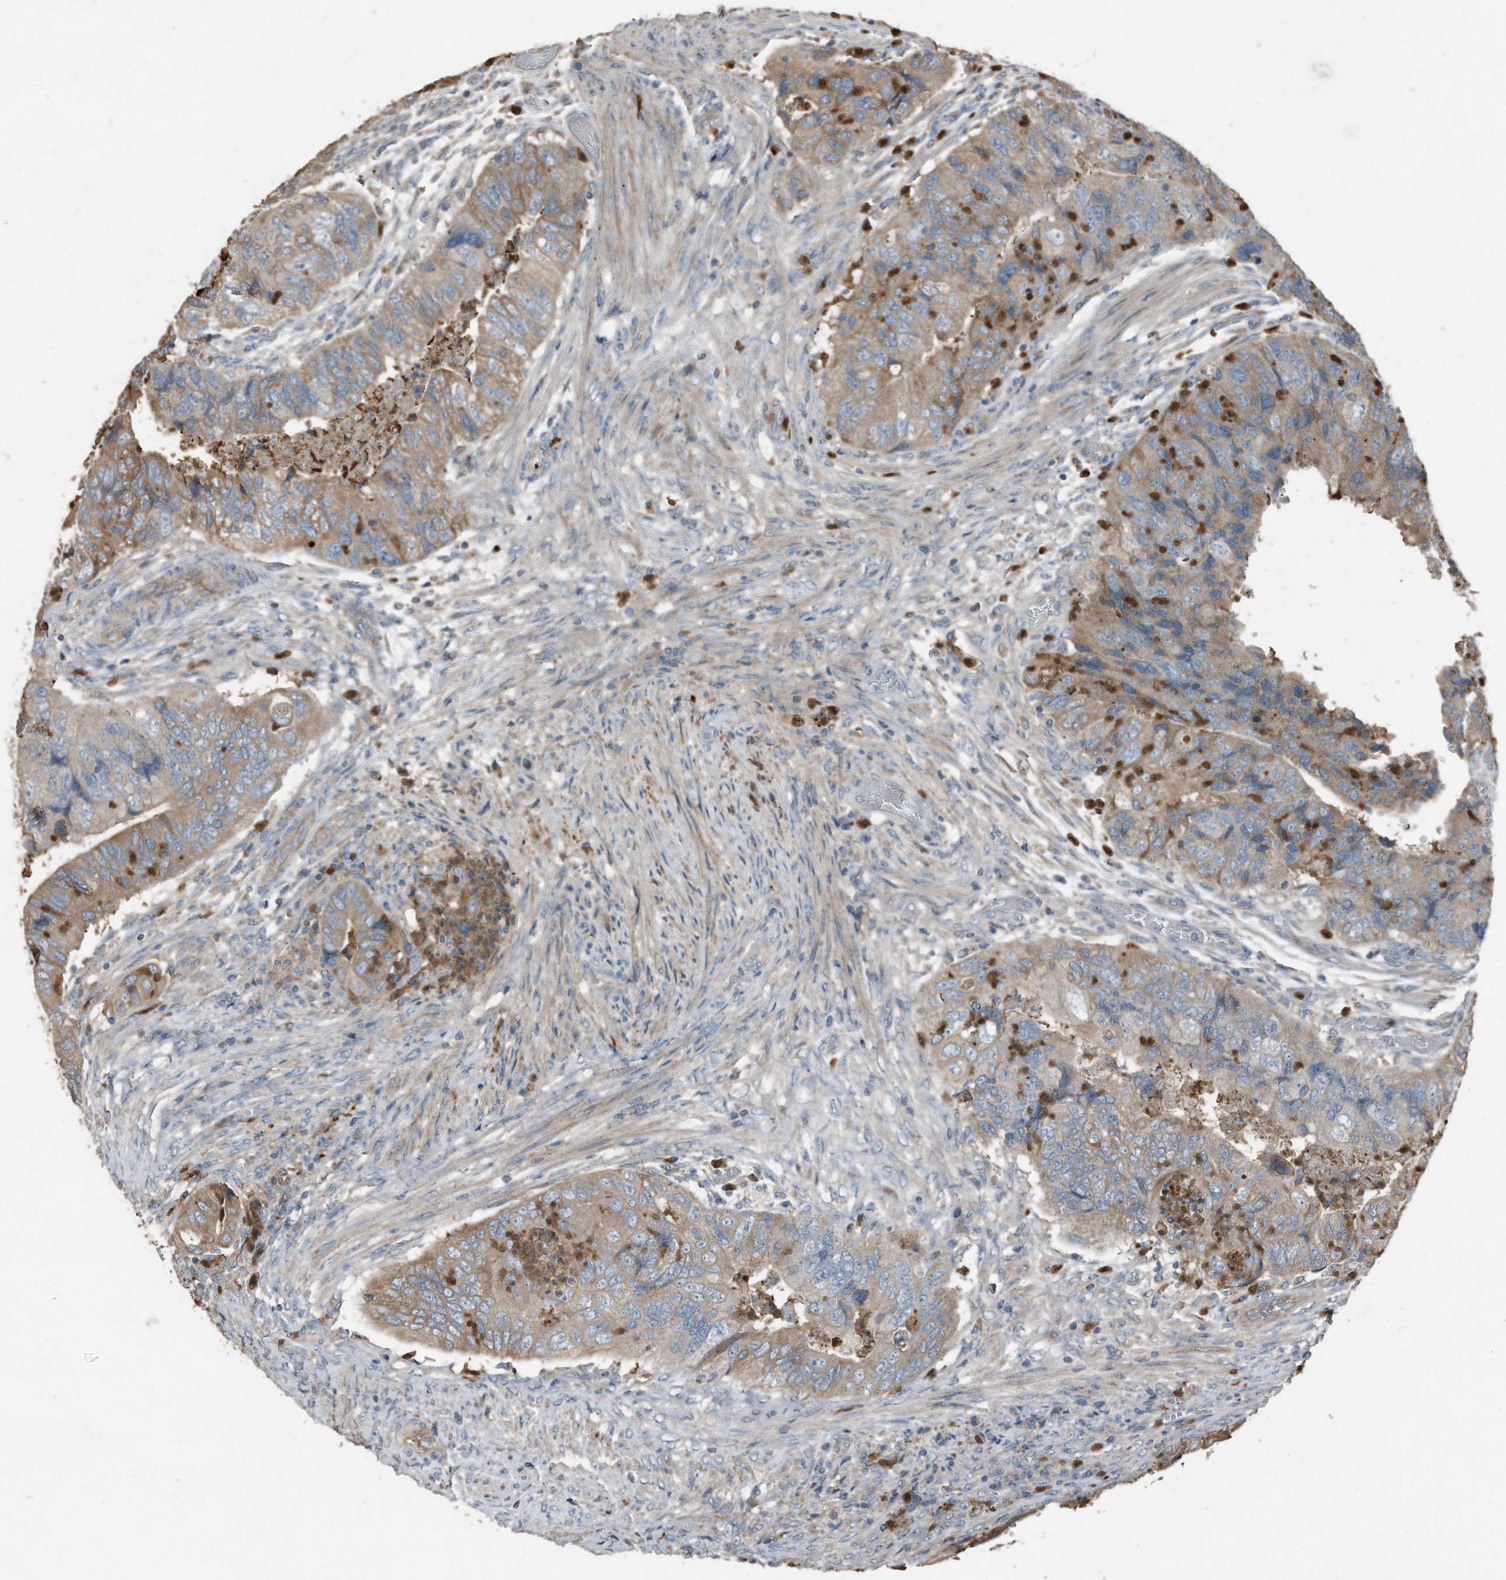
{"staining": {"intensity": "moderate", "quantity": "25%-75%", "location": "cytoplasmic/membranous"}, "tissue": "colorectal cancer", "cell_type": "Tumor cells", "image_type": "cancer", "snomed": [{"axis": "morphology", "description": "Adenocarcinoma, NOS"}, {"axis": "topography", "description": "Rectum"}], "caption": "Immunohistochemical staining of colorectal cancer (adenocarcinoma) displays medium levels of moderate cytoplasmic/membranous expression in approximately 25%-75% of tumor cells.", "gene": "C9", "patient": {"sex": "male", "age": 63}}